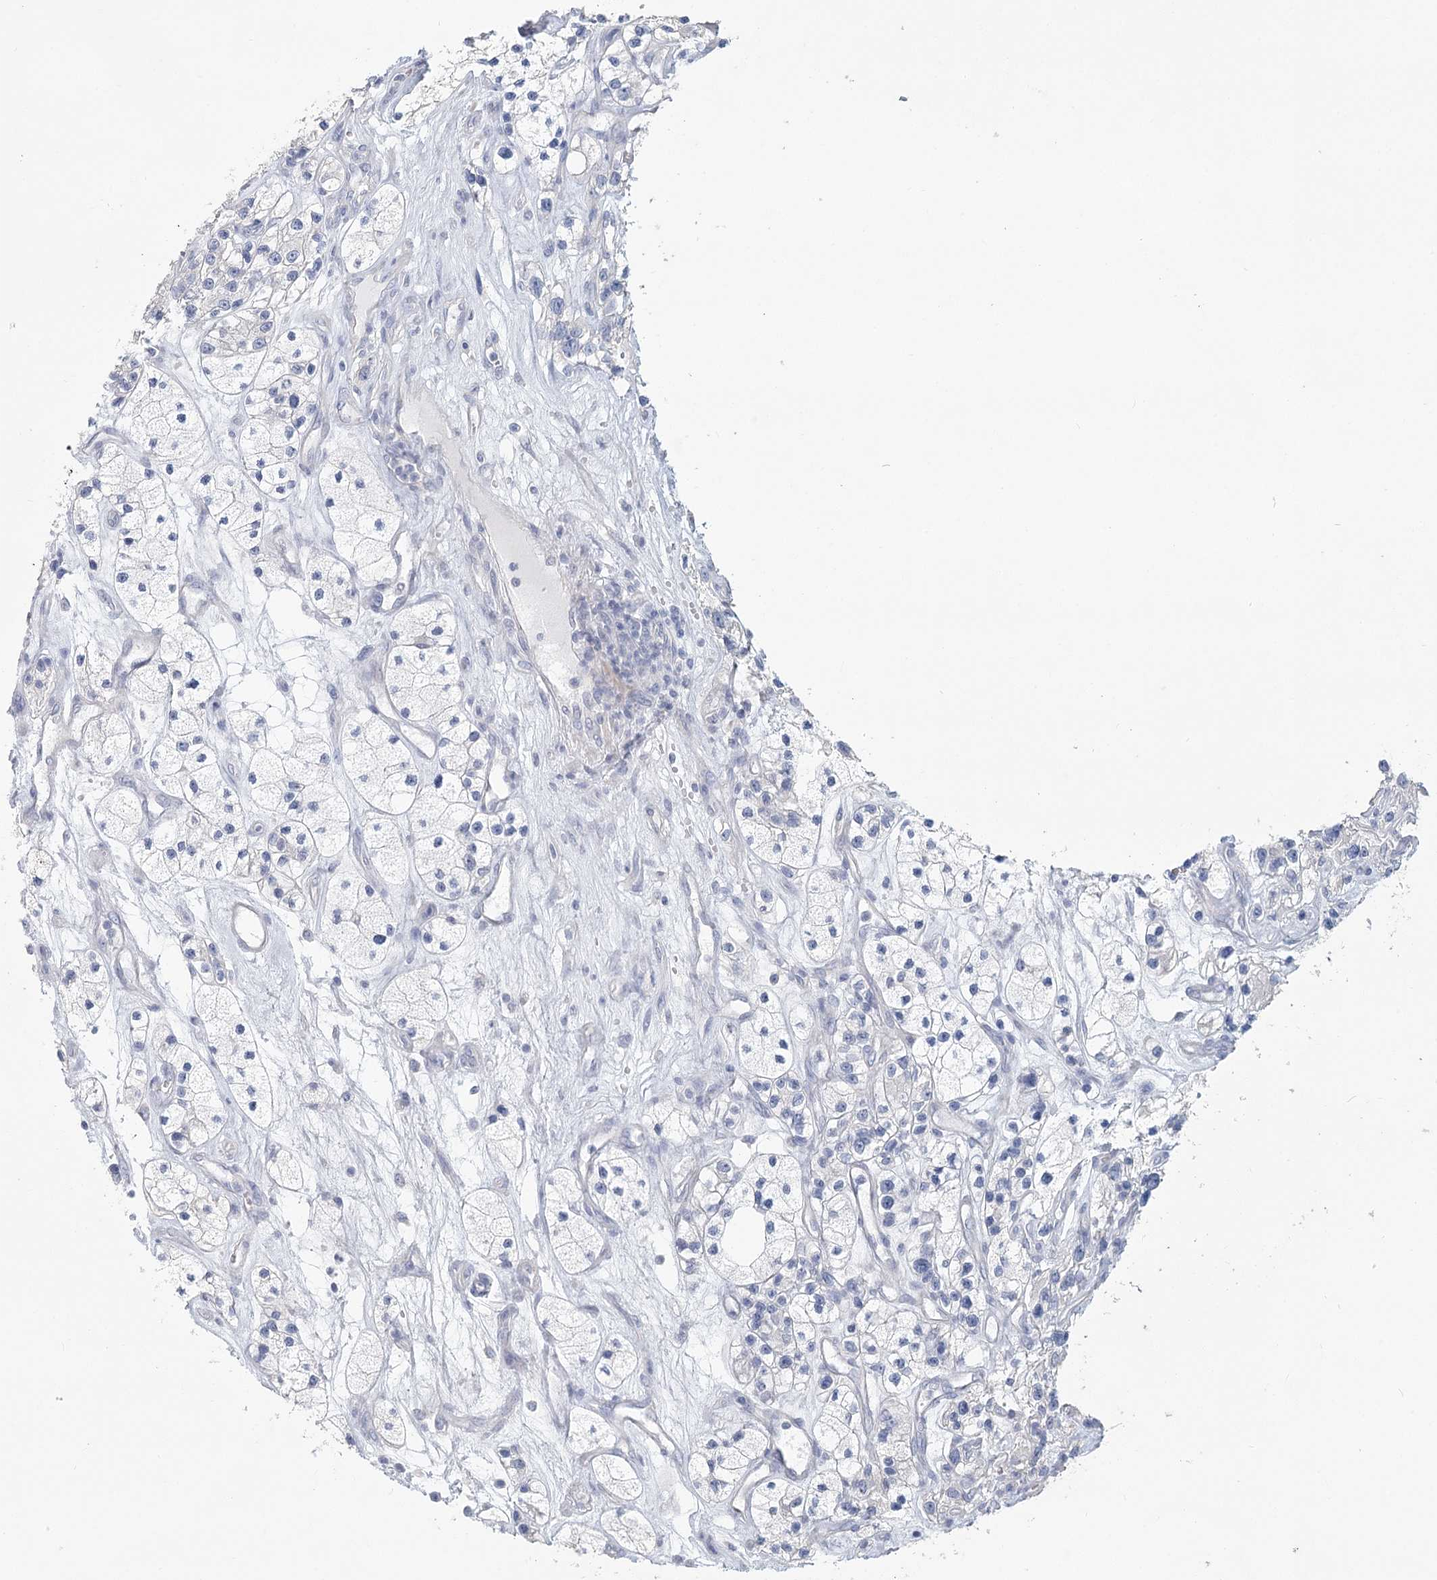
{"staining": {"intensity": "negative", "quantity": "none", "location": "none"}, "tissue": "renal cancer", "cell_type": "Tumor cells", "image_type": "cancer", "snomed": [{"axis": "morphology", "description": "Adenocarcinoma, NOS"}, {"axis": "topography", "description": "Kidney"}], "caption": "High power microscopy histopathology image of an immunohistochemistry histopathology image of adenocarcinoma (renal), revealing no significant positivity in tumor cells.", "gene": "CNTLN", "patient": {"sex": "female", "age": 57}}